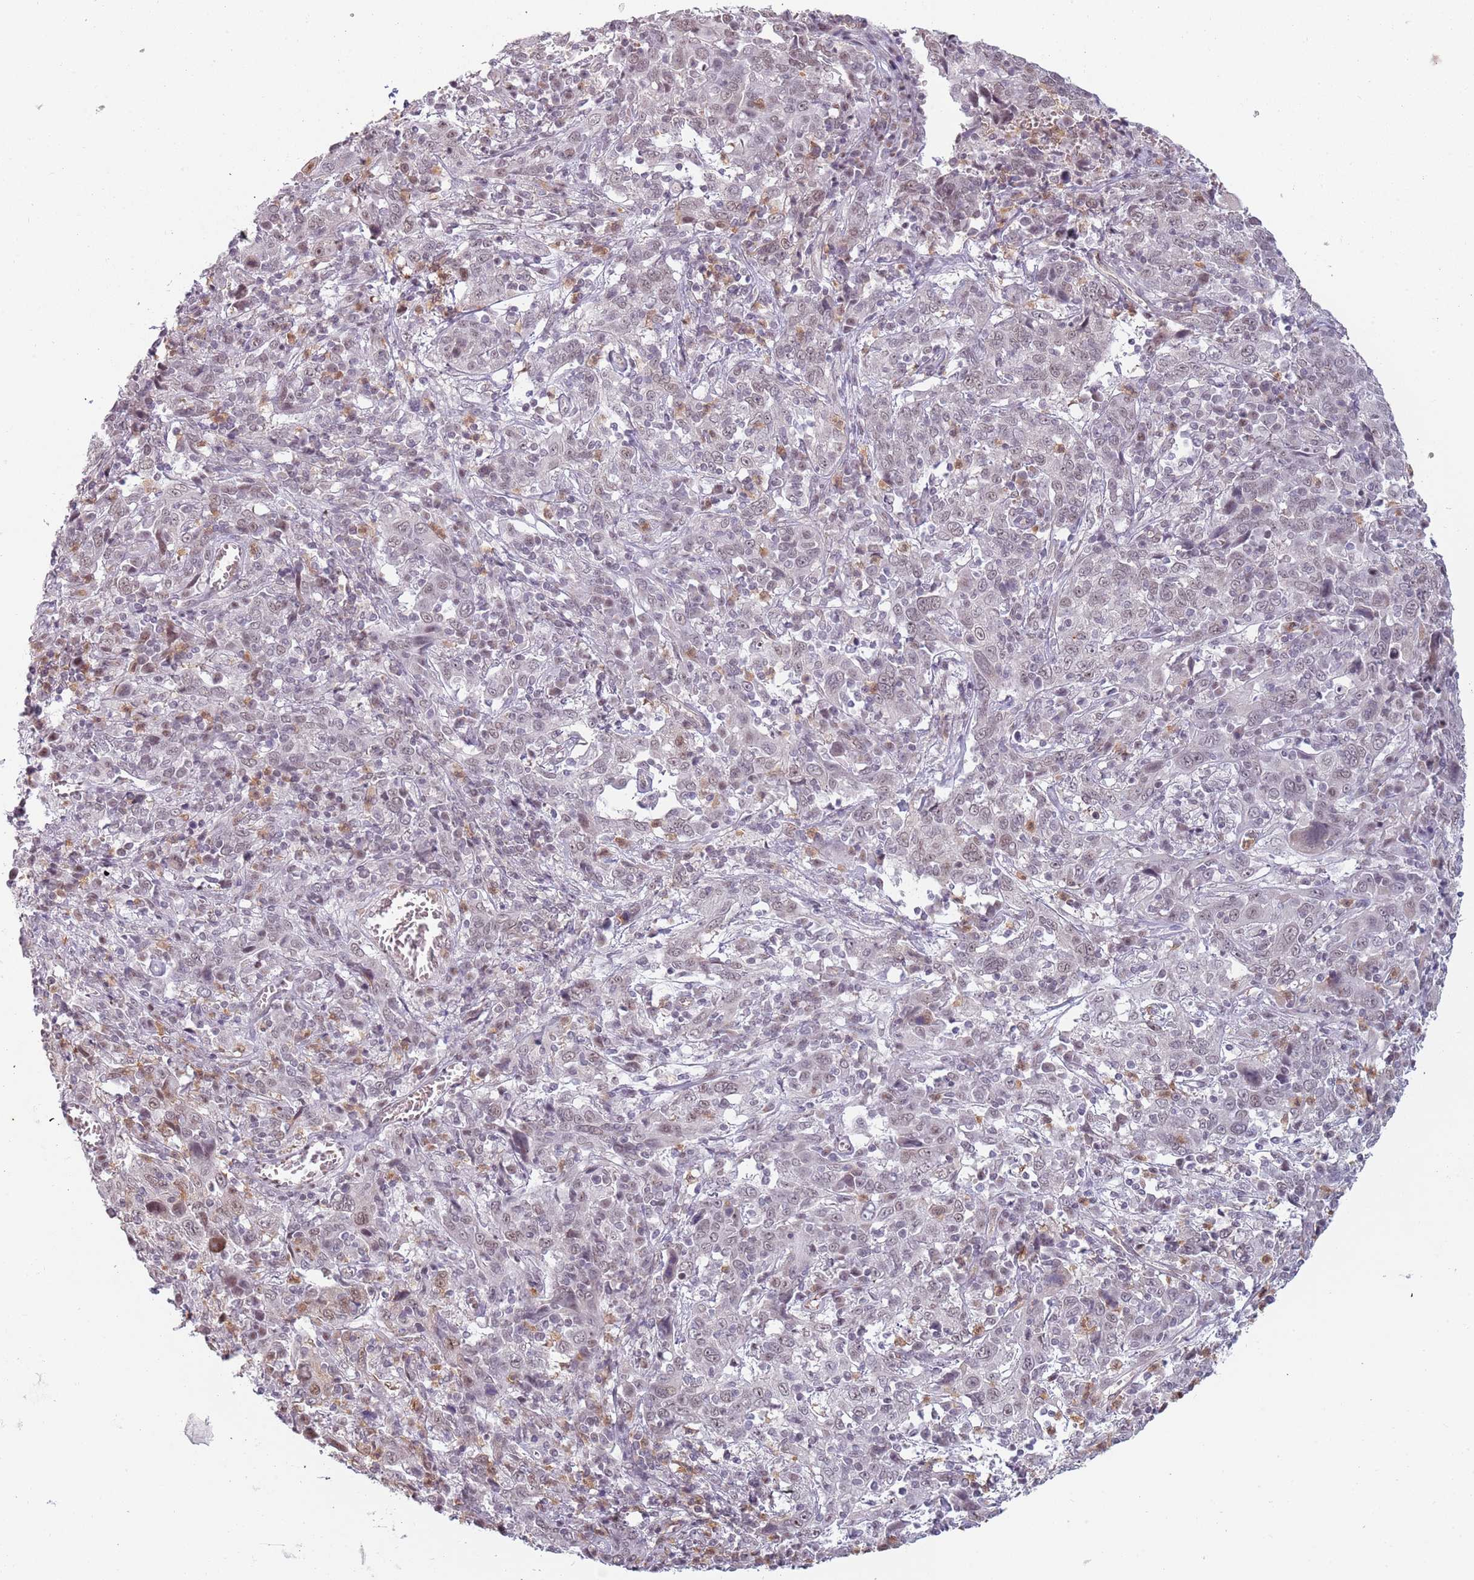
{"staining": {"intensity": "negative", "quantity": "none", "location": "none"}, "tissue": "cervical cancer", "cell_type": "Tumor cells", "image_type": "cancer", "snomed": [{"axis": "morphology", "description": "Squamous cell carcinoma, NOS"}, {"axis": "topography", "description": "Cervix"}], "caption": "There is no significant staining in tumor cells of cervical squamous cell carcinoma.", "gene": "REXO4", "patient": {"sex": "female", "age": 46}}